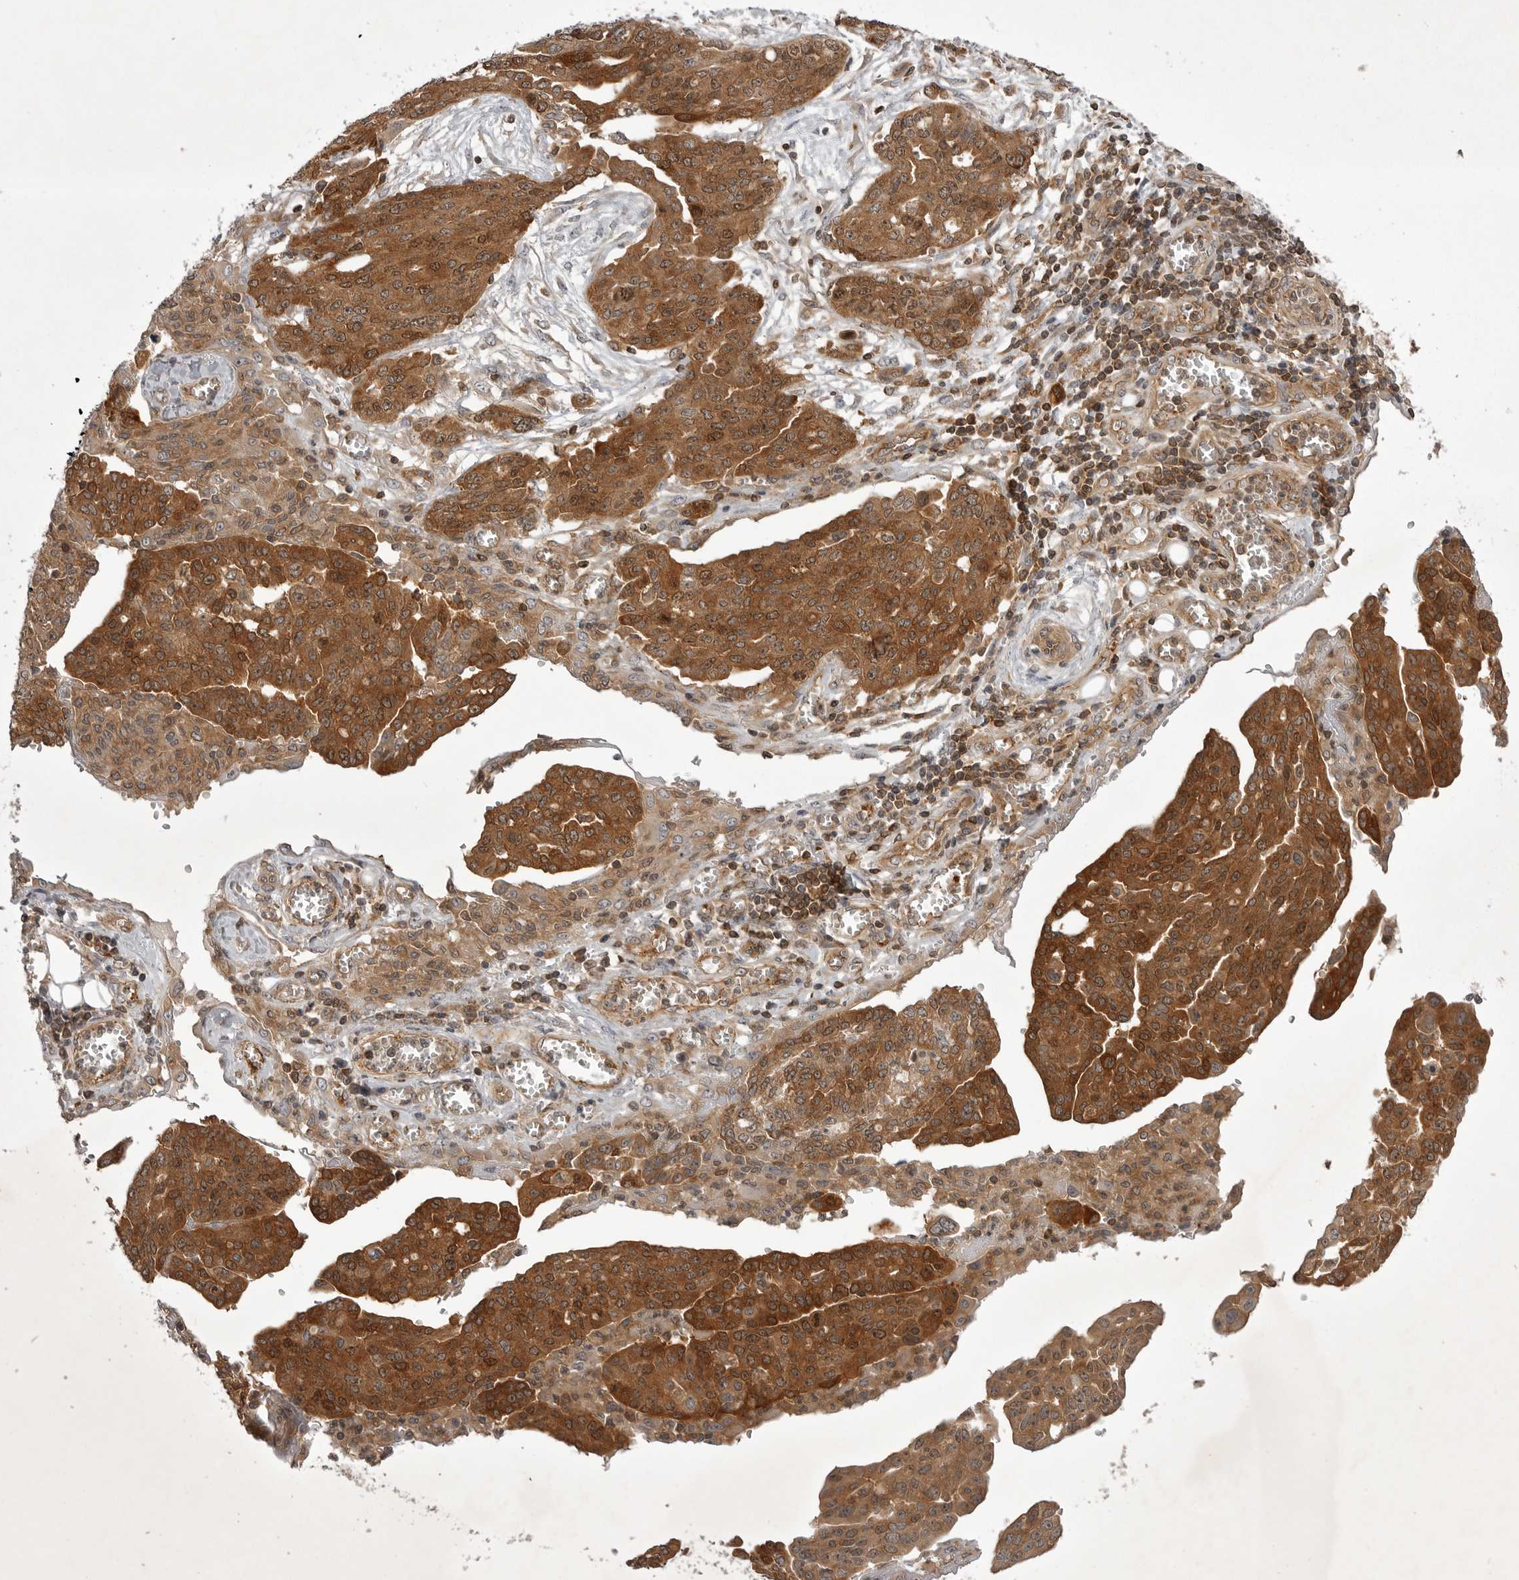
{"staining": {"intensity": "strong", "quantity": ">75%", "location": "cytoplasmic/membranous"}, "tissue": "ovarian cancer", "cell_type": "Tumor cells", "image_type": "cancer", "snomed": [{"axis": "morphology", "description": "Cystadenocarcinoma, serous, NOS"}, {"axis": "topography", "description": "Soft tissue"}, {"axis": "topography", "description": "Ovary"}], "caption": "Ovarian serous cystadenocarcinoma tissue shows strong cytoplasmic/membranous expression in about >75% of tumor cells, visualized by immunohistochemistry.", "gene": "STK24", "patient": {"sex": "female", "age": 57}}